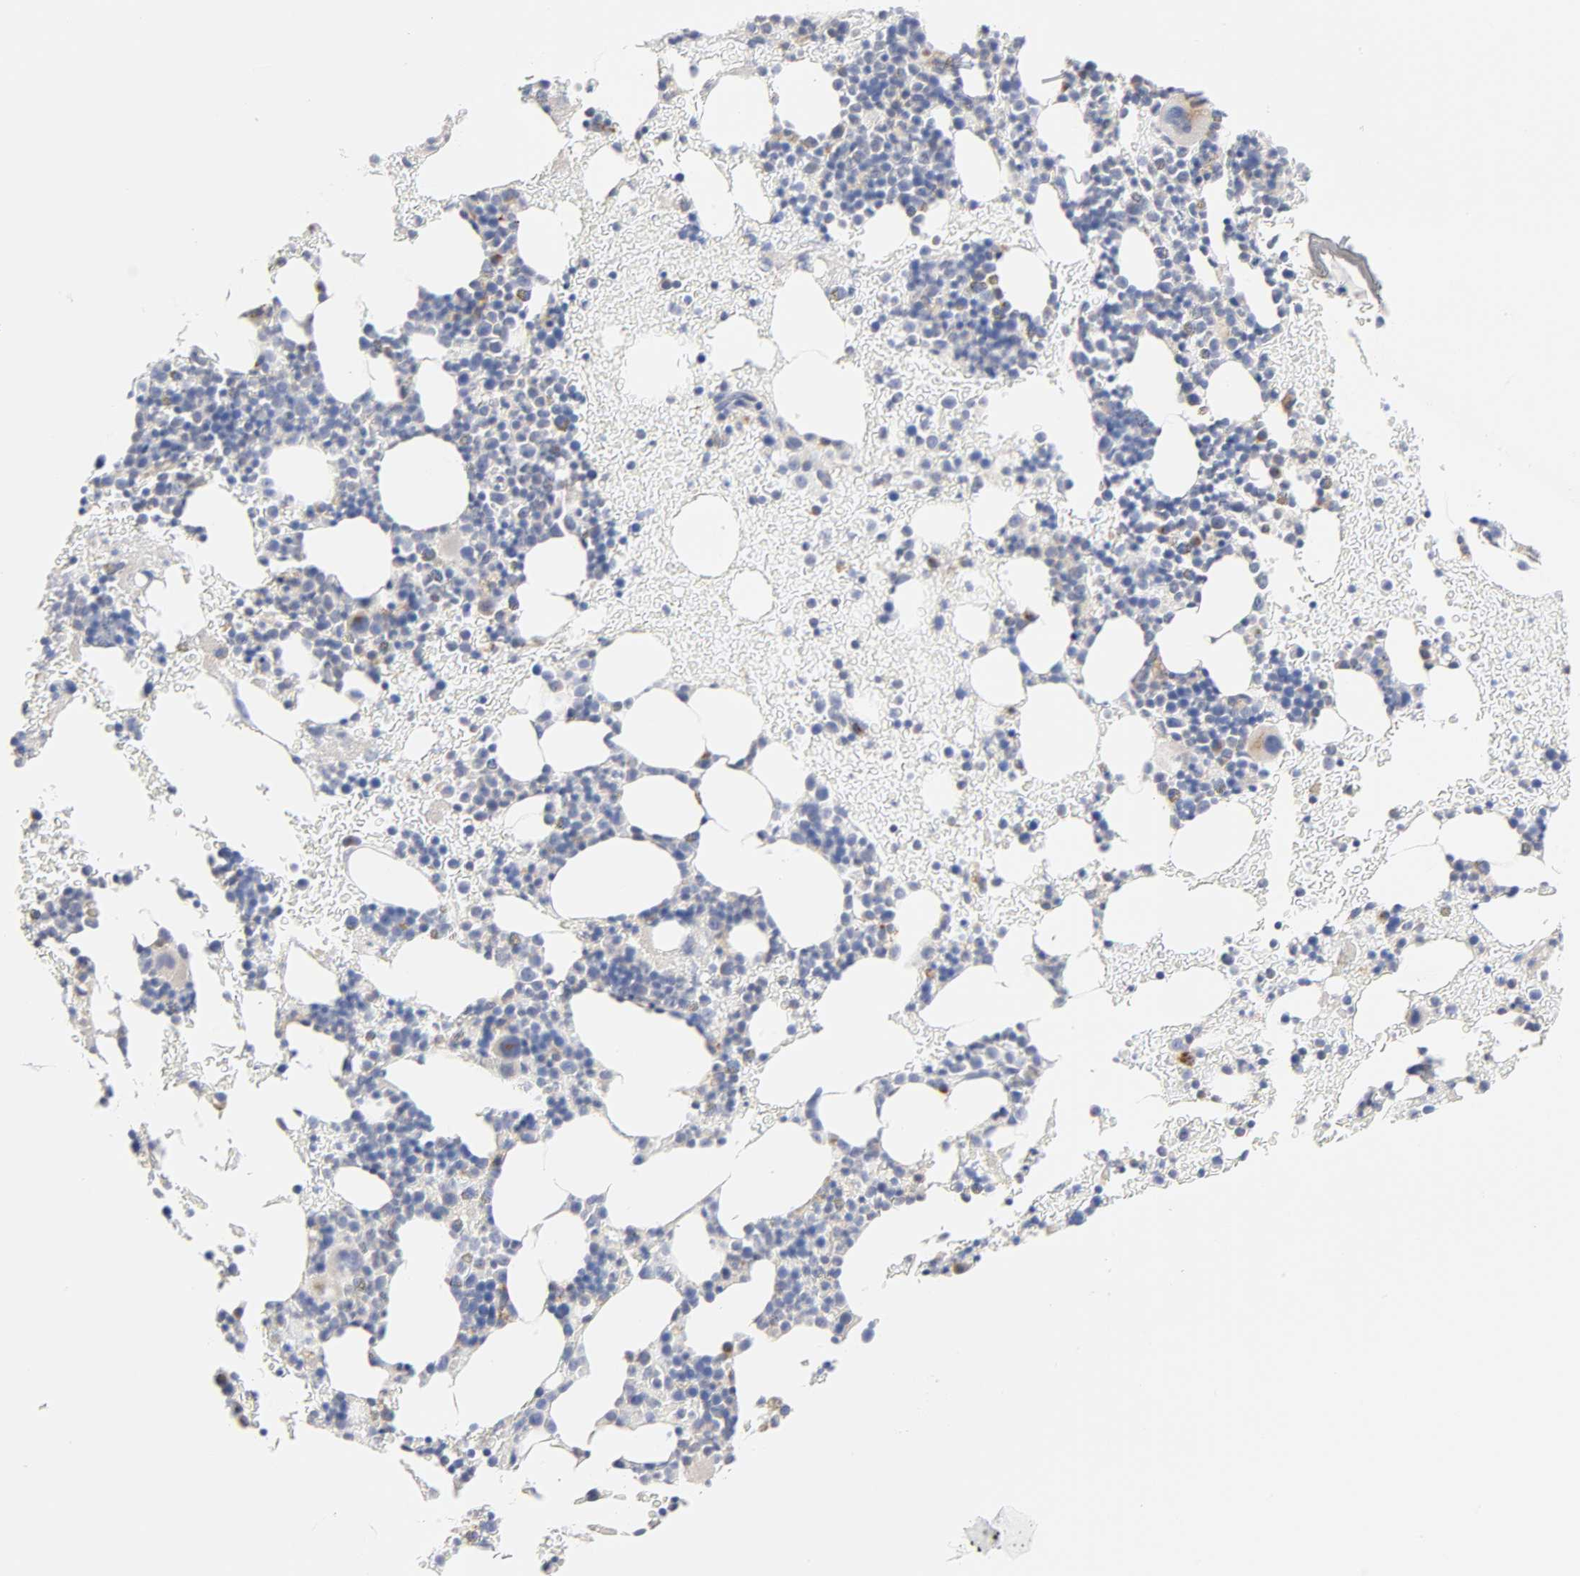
{"staining": {"intensity": "weak", "quantity": "<25%", "location": "cytoplasmic/membranous"}, "tissue": "bone marrow", "cell_type": "Hematopoietic cells", "image_type": "normal", "snomed": [{"axis": "morphology", "description": "Normal tissue, NOS"}, {"axis": "topography", "description": "Bone marrow"}], "caption": "This histopathology image is of normal bone marrow stained with IHC to label a protein in brown with the nuclei are counter-stained blue. There is no staining in hematopoietic cells. The staining is performed using DAB brown chromogen with nuclei counter-stained in using hematoxylin.", "gene": "C17orf75", "patient": {"sex": "male", "age": 17}}